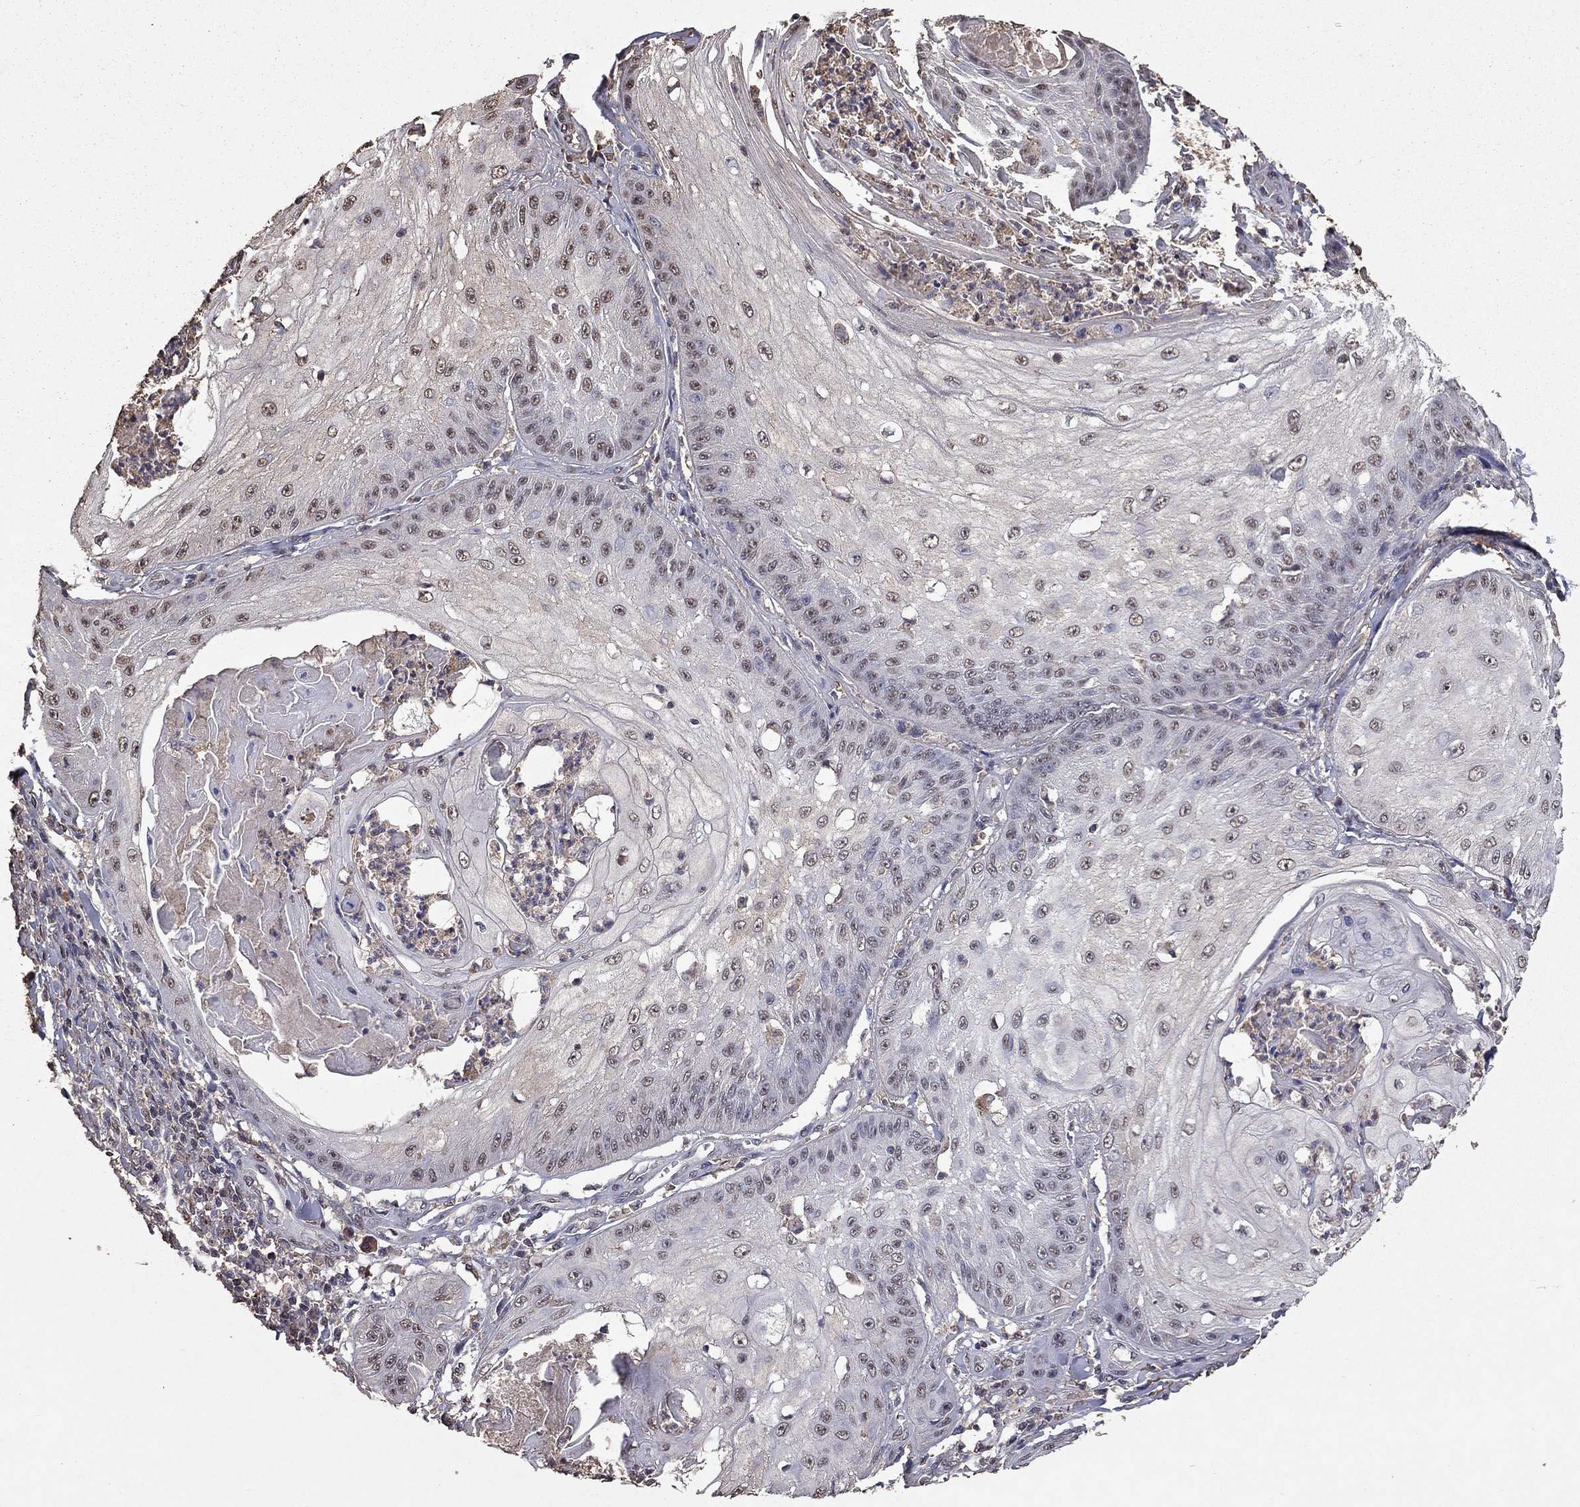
{"staining": {"intensity": "negative", "quantity": "none", "location": "none"}, "tissue": "skin cancer", "cell_type": "Tumor cells", "image_type": "cancer", "snomed": [{"axis": "morphology", "description": "Squamous cell carcinoma, NOS"}, {"axis": "topography", "description": "Skin"}], "caption": "Tumor cells are negative for protein expression in human squamous cell carcinoma (skin).", "gene": "SERPINA5", "patient": {"sex": "male", "age": 70}}